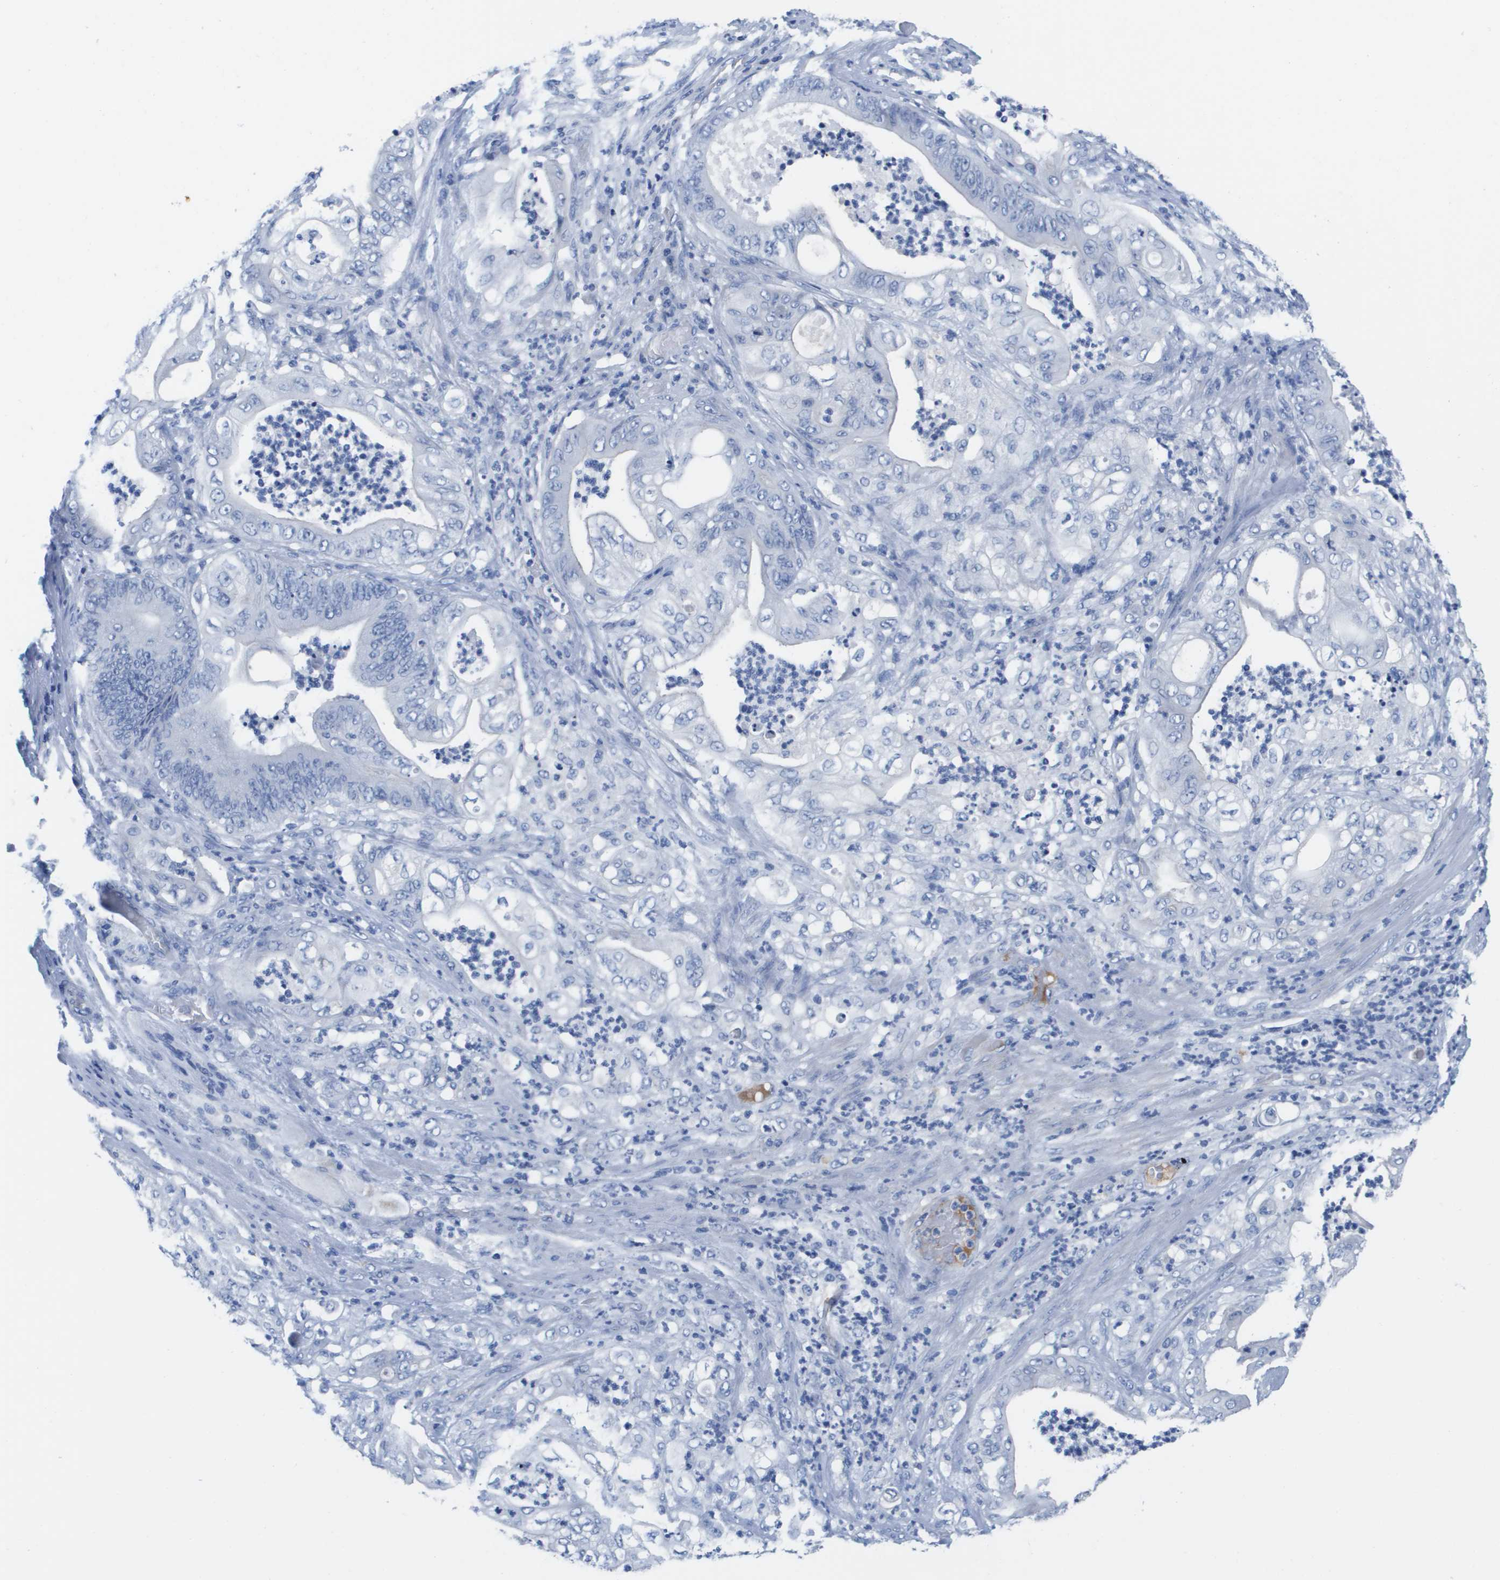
{"staining": {"intensity": "negative", "quantity": "none", "location": "none"}, "tissue": "stomach cancer", "cell_type": "Tumor cells", "image_type": "cancer", "snomed": [{"axis": "morphology", "description": "Adenocarcinoma, NOS"}, {"axis": "topography", "description": "Stomach"}], "caption": "Tumor cells show no significant protein expression in stomach cancer (adenocarcinoma). Brightfield microscopy of immunohistochemistry stained with DAB (3,3'-diaminobenzidine) (brown) and hematoxylin (blue), captured at high magnification.", "gene": "APOA1", "patient": {"sex": "female", "age": 73}}